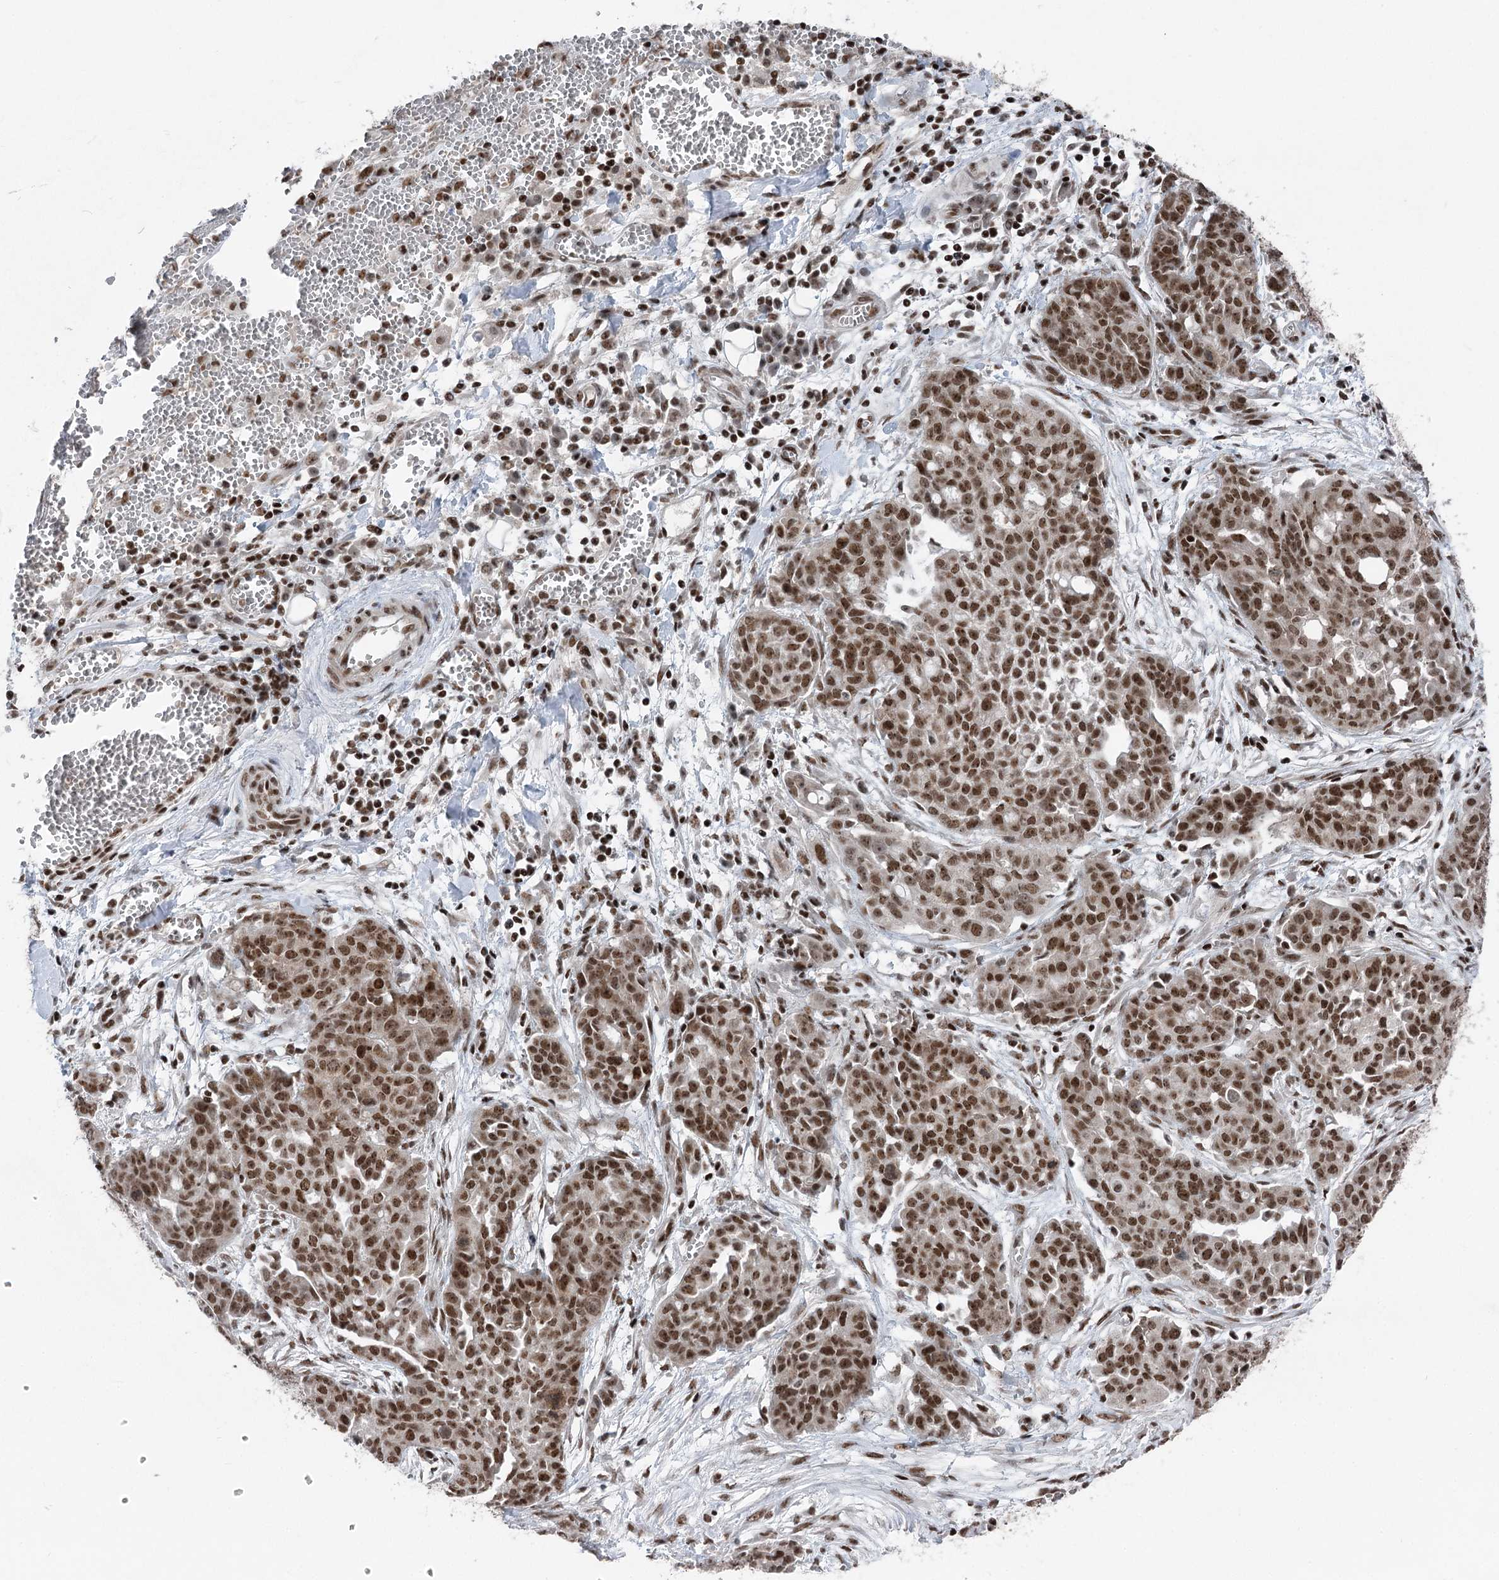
{"staining": {"intensity": "strong", "quantity": ">75%", "location": "nuclear"}, "tissue": "ovarian cancer", "cell_type": "Tumor cells", "image_type": "cancer", "snomed": [{"axis": "morphology", "description": "Cystadenocarcinoma, serous, NOS"}, {"axis": "topography", "description": "Soft tissue"}, {"axis": "topography", "description": "Ovary"}], "caption": "This micrograph demonstrates ovarian cancer stained with immunohistochemistry to label a protein in brown. The nuclear of tumor cells show strong positivity for the protein. Nuclei are counter-stained blue.", "gene": "CGGBP1", "patient": {"sex": "female", "age": 57}}